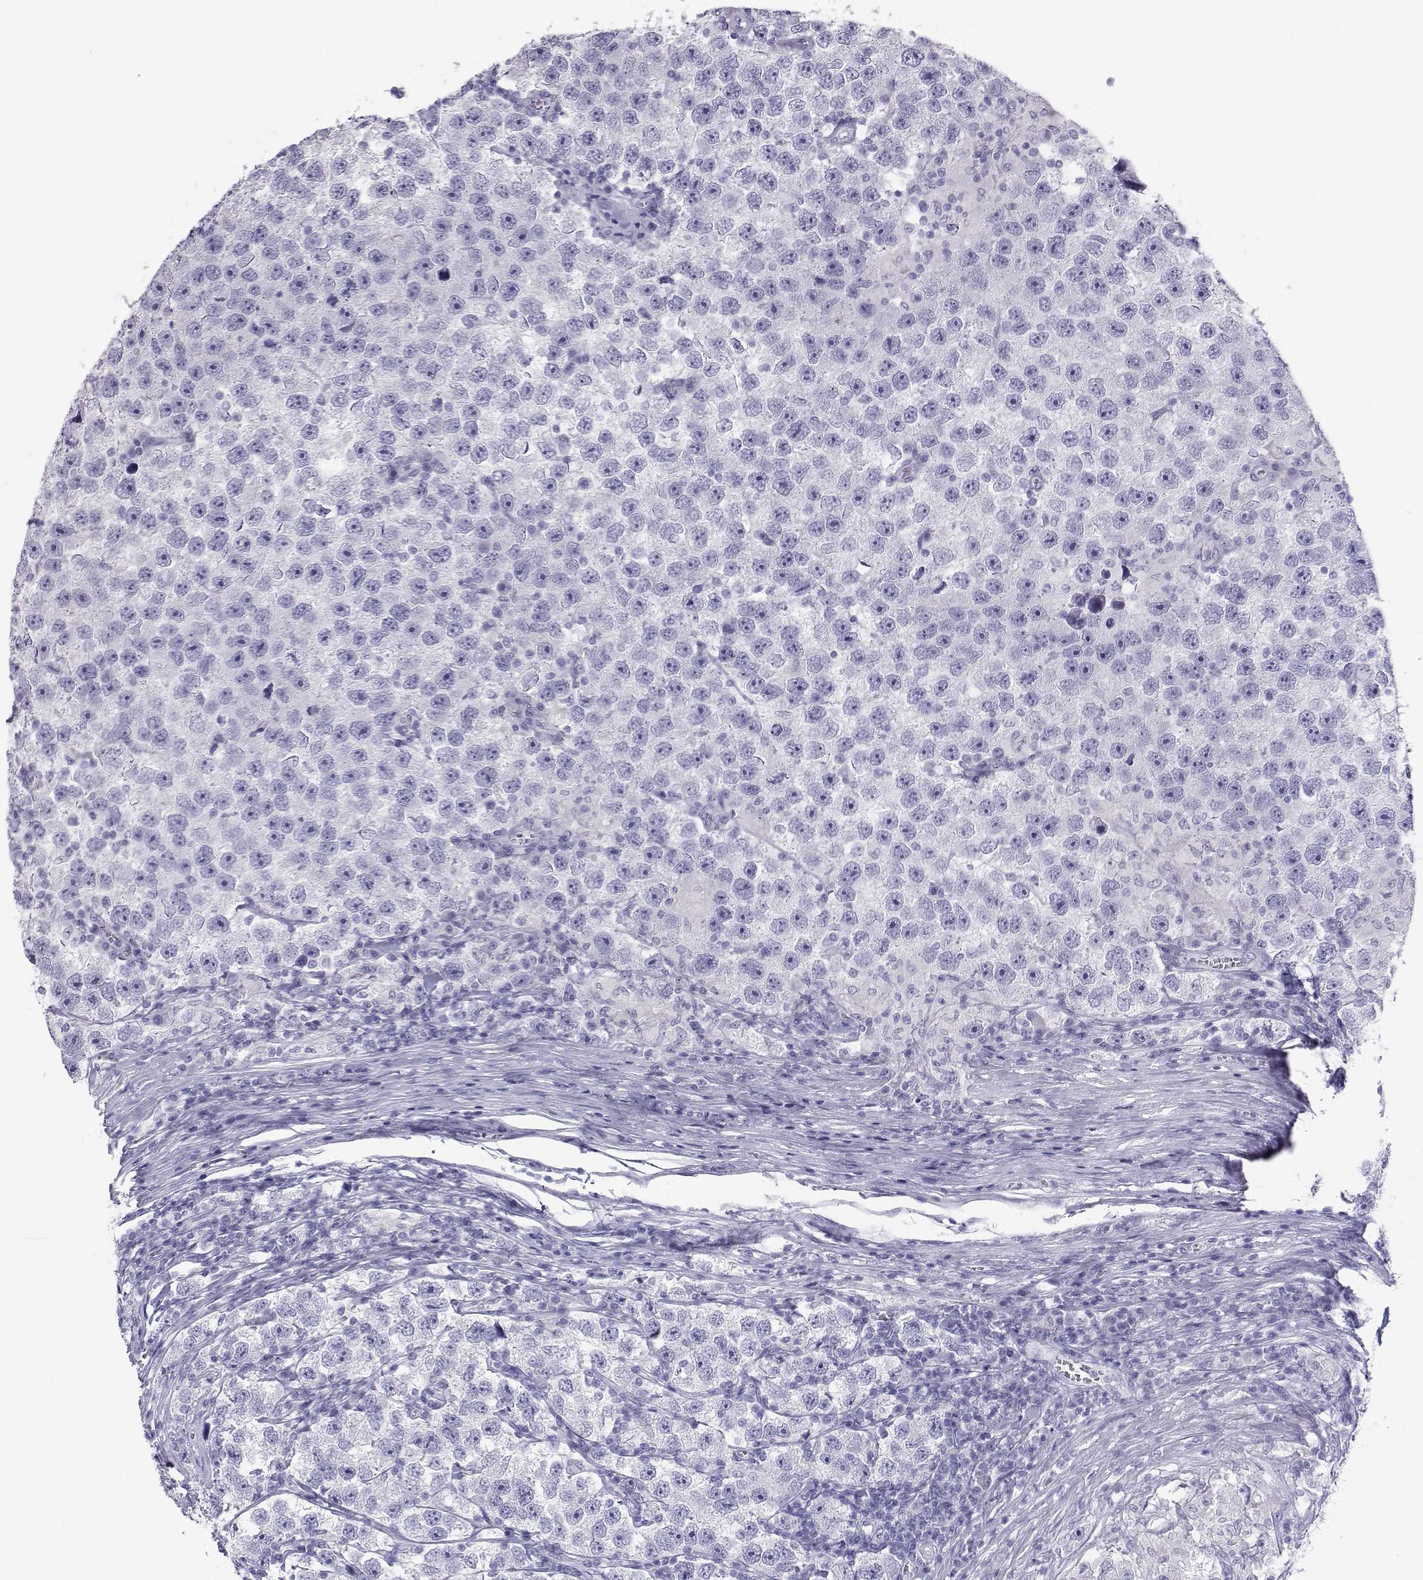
{"staining": {"intensity": "negative", "quantity": "none", "location": "none"}, "tissue": "testis cancer", "cell_type": "Tumor cells", "image_type": "cancer", "snomed": [{"axis": "morphology", "description": "Seminoma, NOS"}, {"axis": "topography", "description": "Testis"}], "caption": "Photomicrograph shows no protein expression in tumor cells of testis cancer (seminoma) tissue. (DAB (3,3'-diaminobenzidine) immunohistochemistry (IHC), high magnification).", "gene": "PLIN4", "patient": {"sex": "male", "age": 26}}